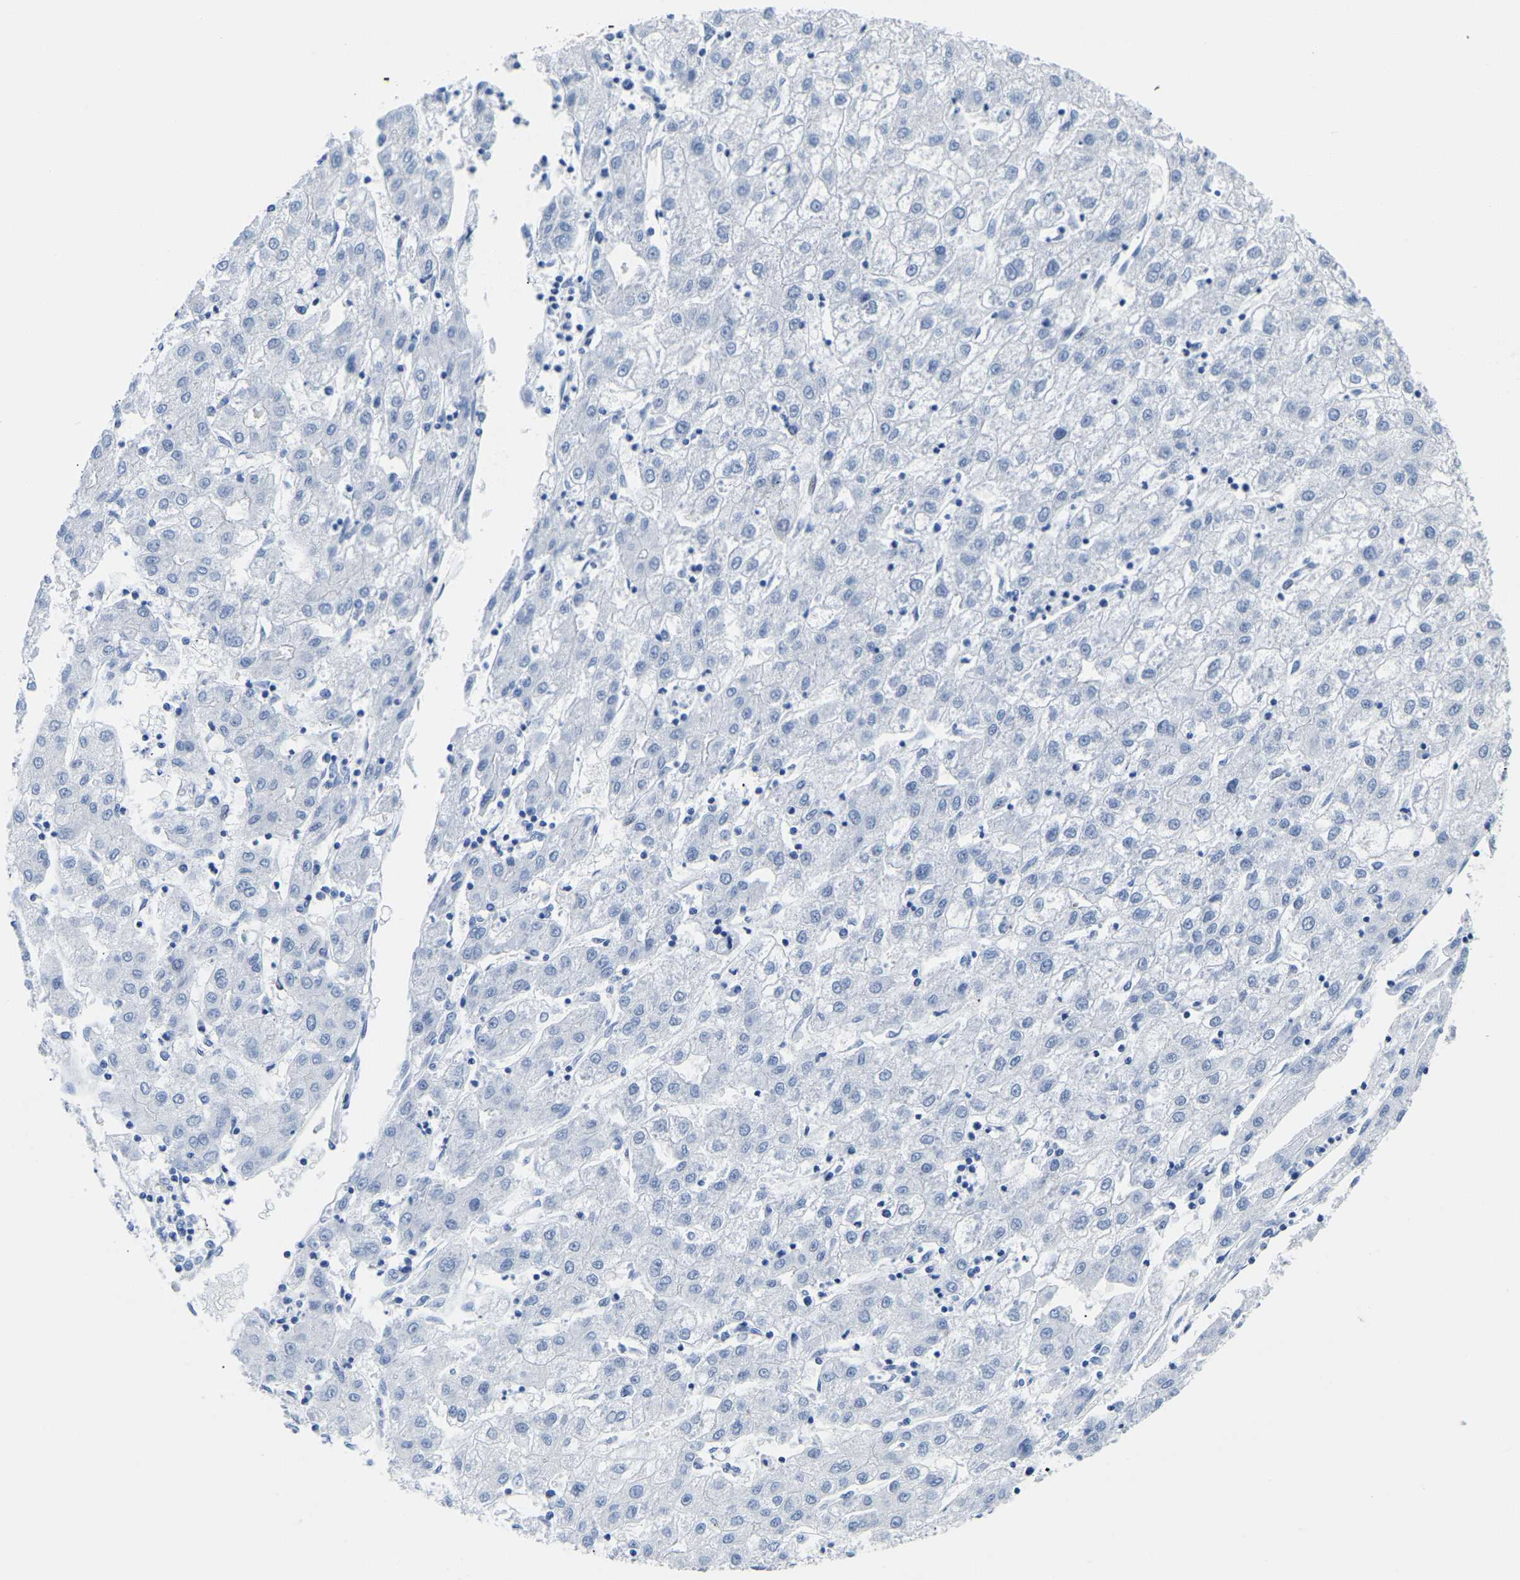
{"staining": {"intensity": "negative", "quantity": "none", "location": "none"}, "tissue": "liver cancer", "cell_type": "Tumor cells", "image_type": "cancer", "snomed": [{"axis": "morphology", "description": "Carcinoma, Hepatocellular, NOS"}, {"axis": "topography", "description": "Liver"}], "caption": "Immunohistochemistry micrograph of neoplastic tissue: human liver hepatocellular carcinoma stained with DAB (3,3'-diaminobenzidine) exhibits no significant protein positivity in tumor cells.", "gene": "UPK3A", "patient": {"sex": "male", "age": 72}}